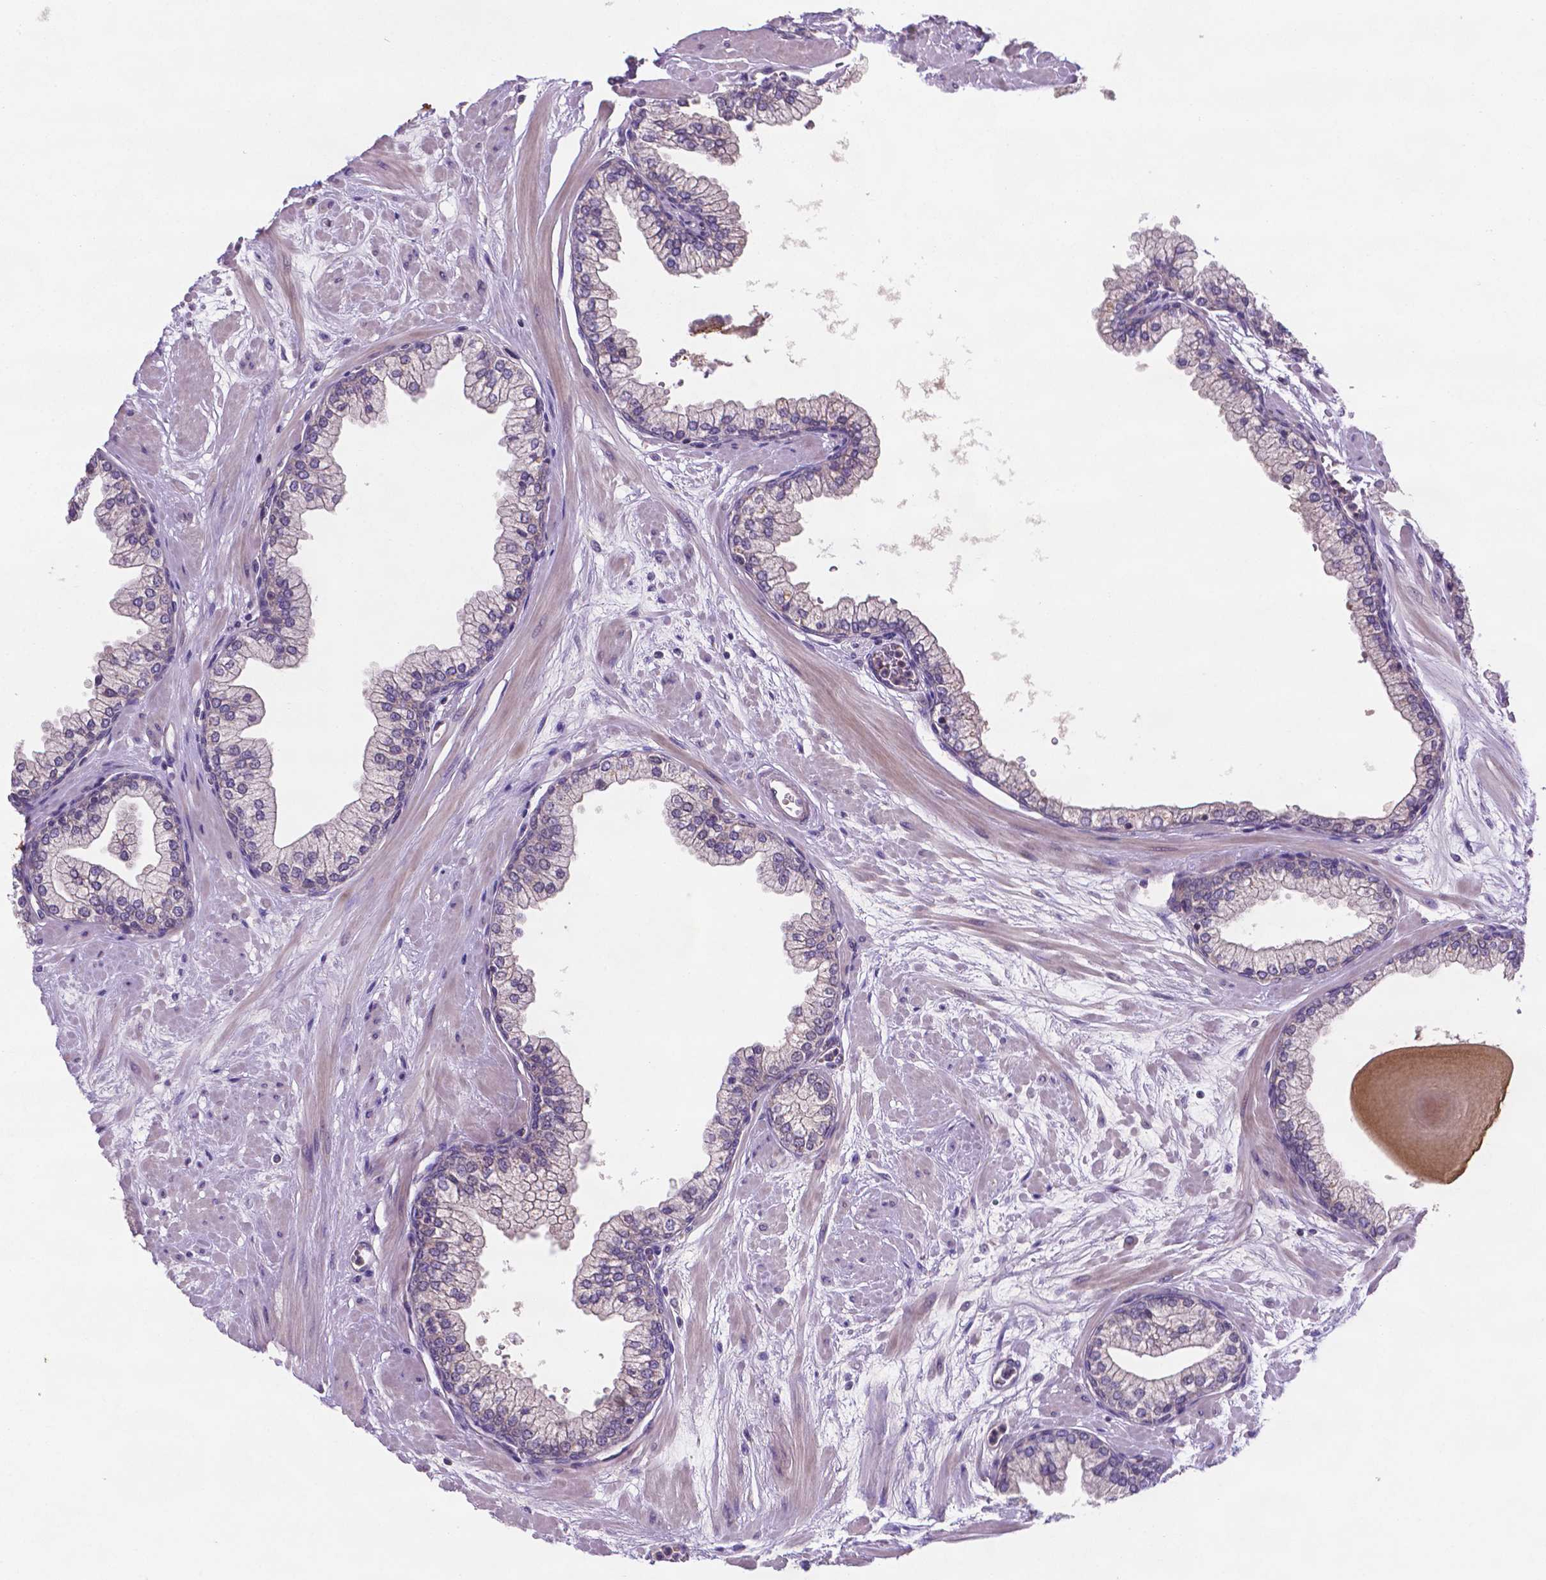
{"staining": {"intensity": "negative", "quantity": "none", "location": "none"}, "tissue": "prostate", "cell_type": "Glandular cells", "image_type": "normal", "snomed": [{"axis": "morphology", "description": "Normal tissue, NOS"}, {"axis": "topography", "description": "Prostate"}, {"axis": "topography", "description": "Peripheral nerve tissue"}], "caption": "The micrograph demonstrates no staining of glandular cells in normal prostate. (DAB (3,3'-diaminobenzidine) immunohistochemistry (IHC) visualized using brightfield microscopy, high magnification).", "gene": "TM4SF20", "patient": {"sex": "male", "age": 61}}